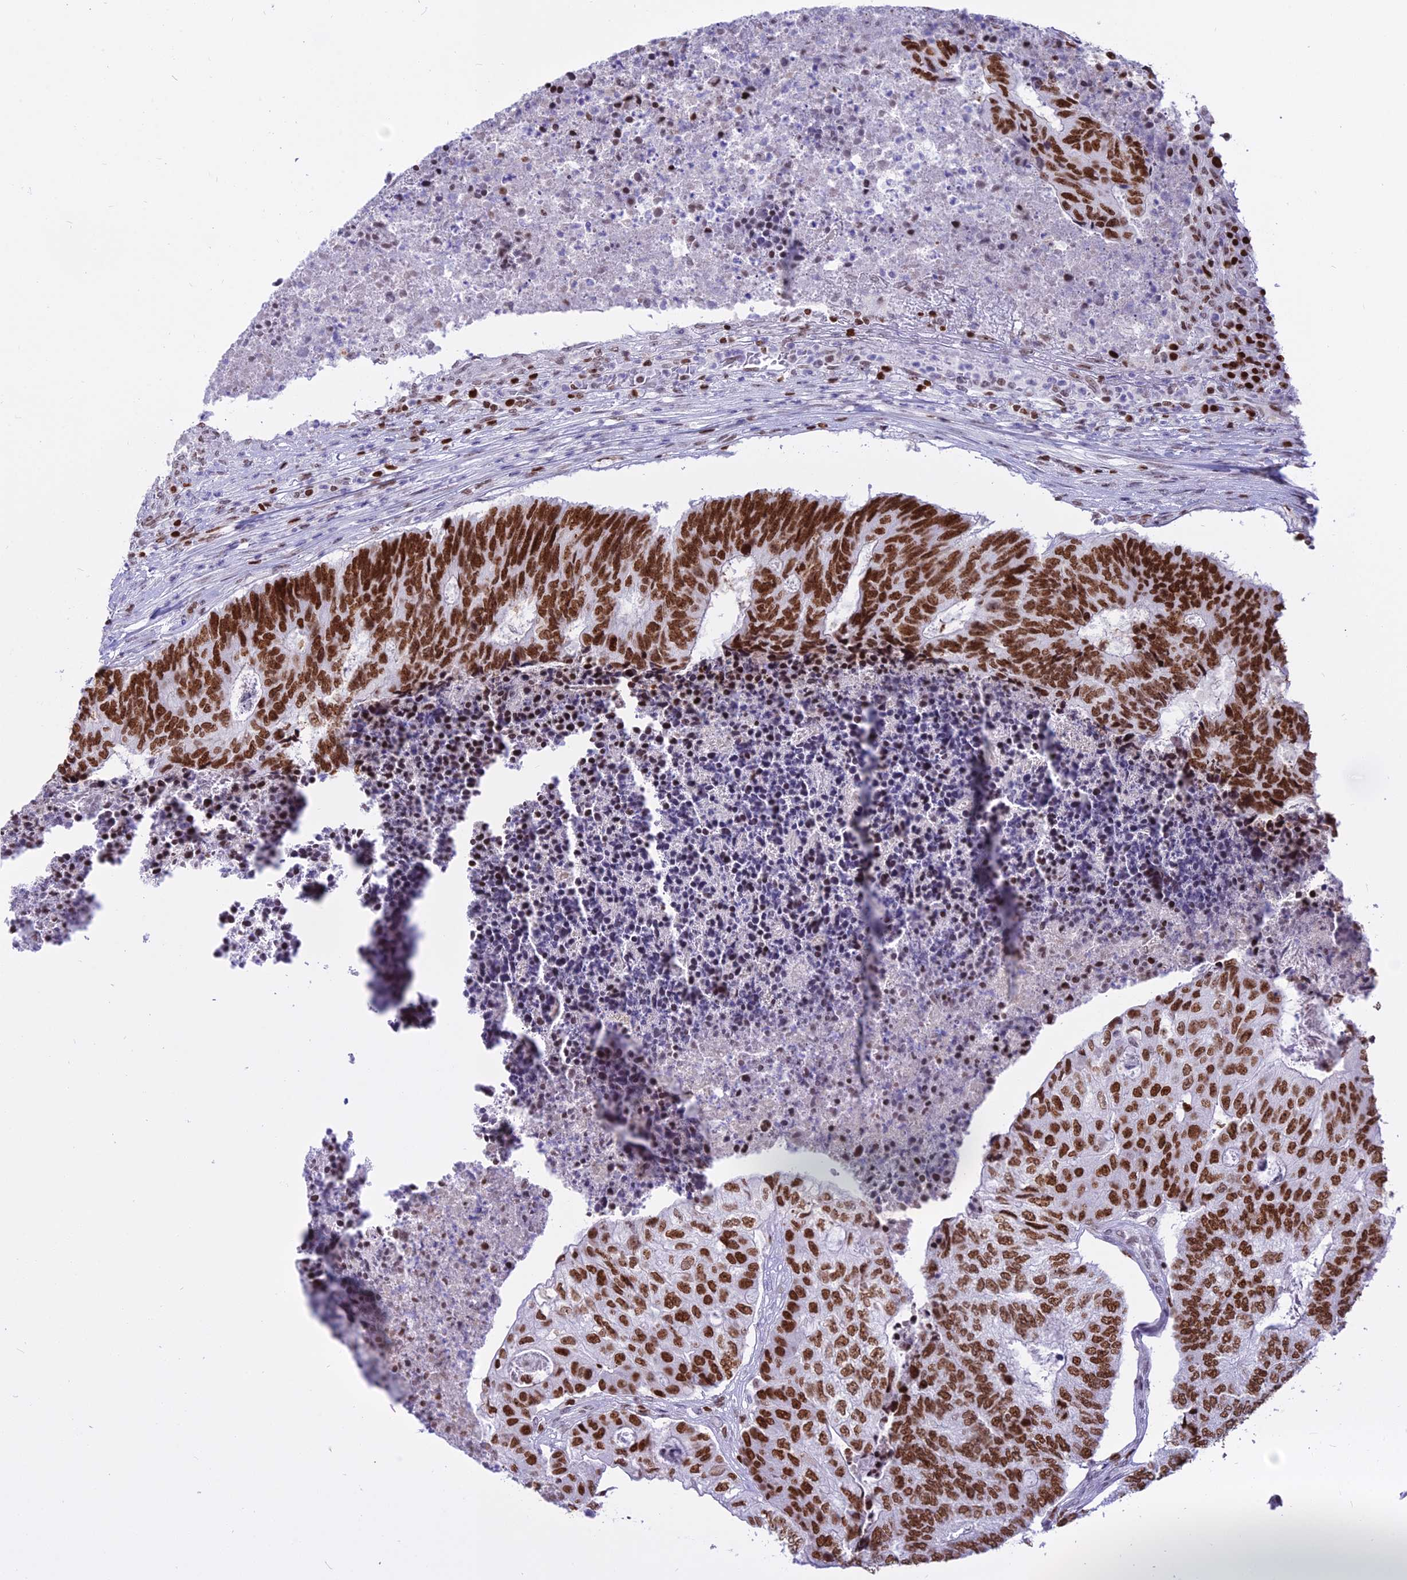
{"staining": {"intensity": "strong", "quantity": ">75%", "location": "nuclear"}, "tissue": "colorectal cancer", "cell_type": "Tumor cells", "image_type": "cancer", "snomed": [{"axis": "morphology", "description": "Adenocarcinoma, NOS"}, {"axis": "topography", "description": "Colon"}], "caption": "Protein expression analysis of human colorectal adenocarcinoma reveals strong nuclear positivity in approximately >75% of tumor cells.", "gene": "PARP1", "patient": {"sex": "female", "age": 67}}